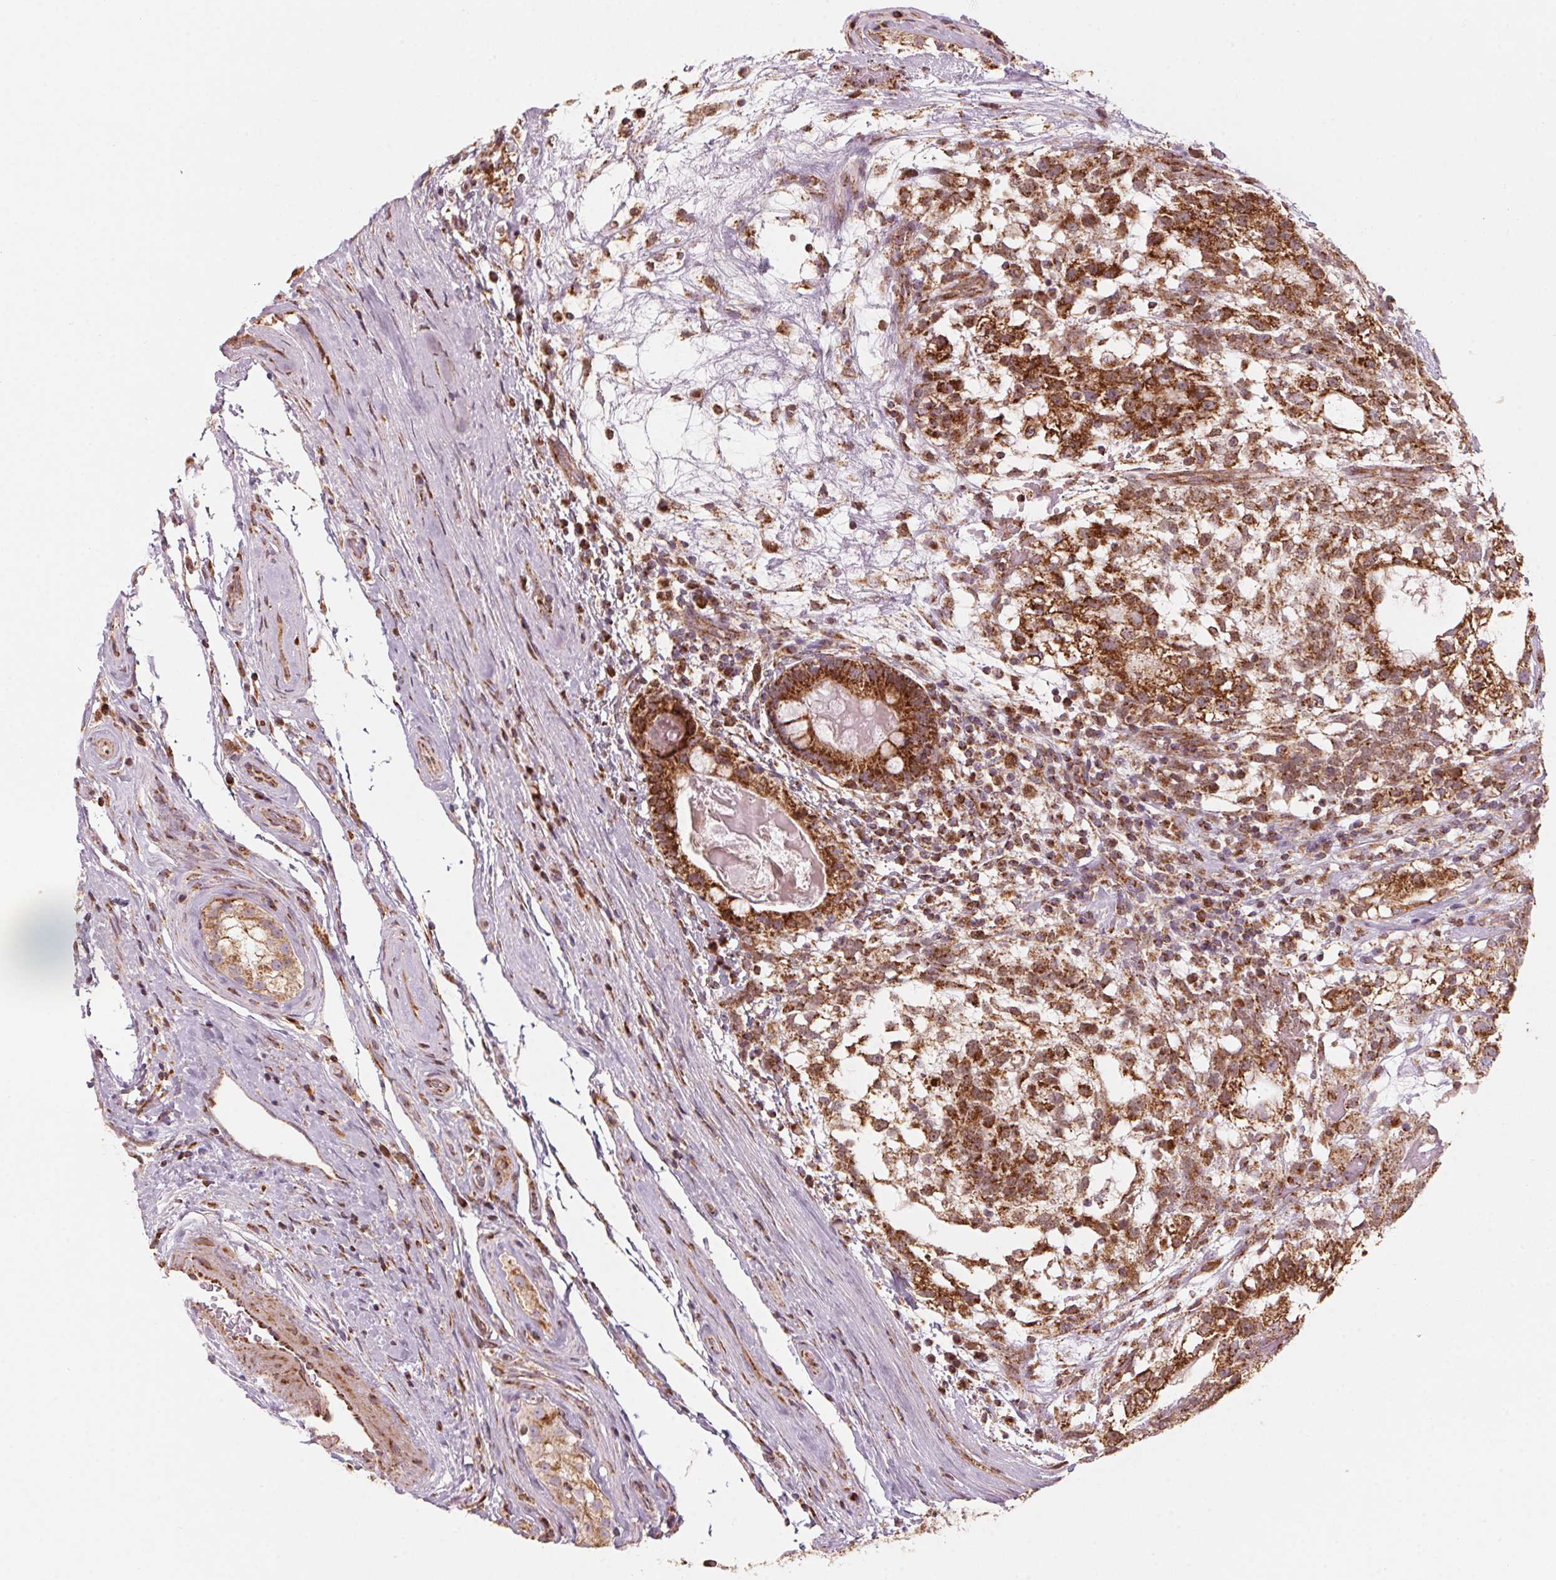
{"staining": {"intensity": "strong", "quantity": ">75%", "location": "cytoplasmic/membranous"}, "tissue": "testis cancer", "cell_type": "Tumor cells", "image_type": "cancer", "snomed": [{"axis": "morphology", "description": "Seminoma, NOS"}, {"axis": "morphology", "description": "Carcinoma, Embryonal, NOS"}, {"axis": "topography", "description": "Testis"}], "caption": "Tumor cells display strong cytoplasmic/membranous staining in about >75% of cells in testis cancer (embryonal carcinoma). The protein is stained brown, and the nuclei are stained in blue (DAB (3,3'-diaminobenzidine) IHC with brightfield microscopy, high magnification).", "gene": "TOMM70", "patient": {"sex": "male", "age": 41}}